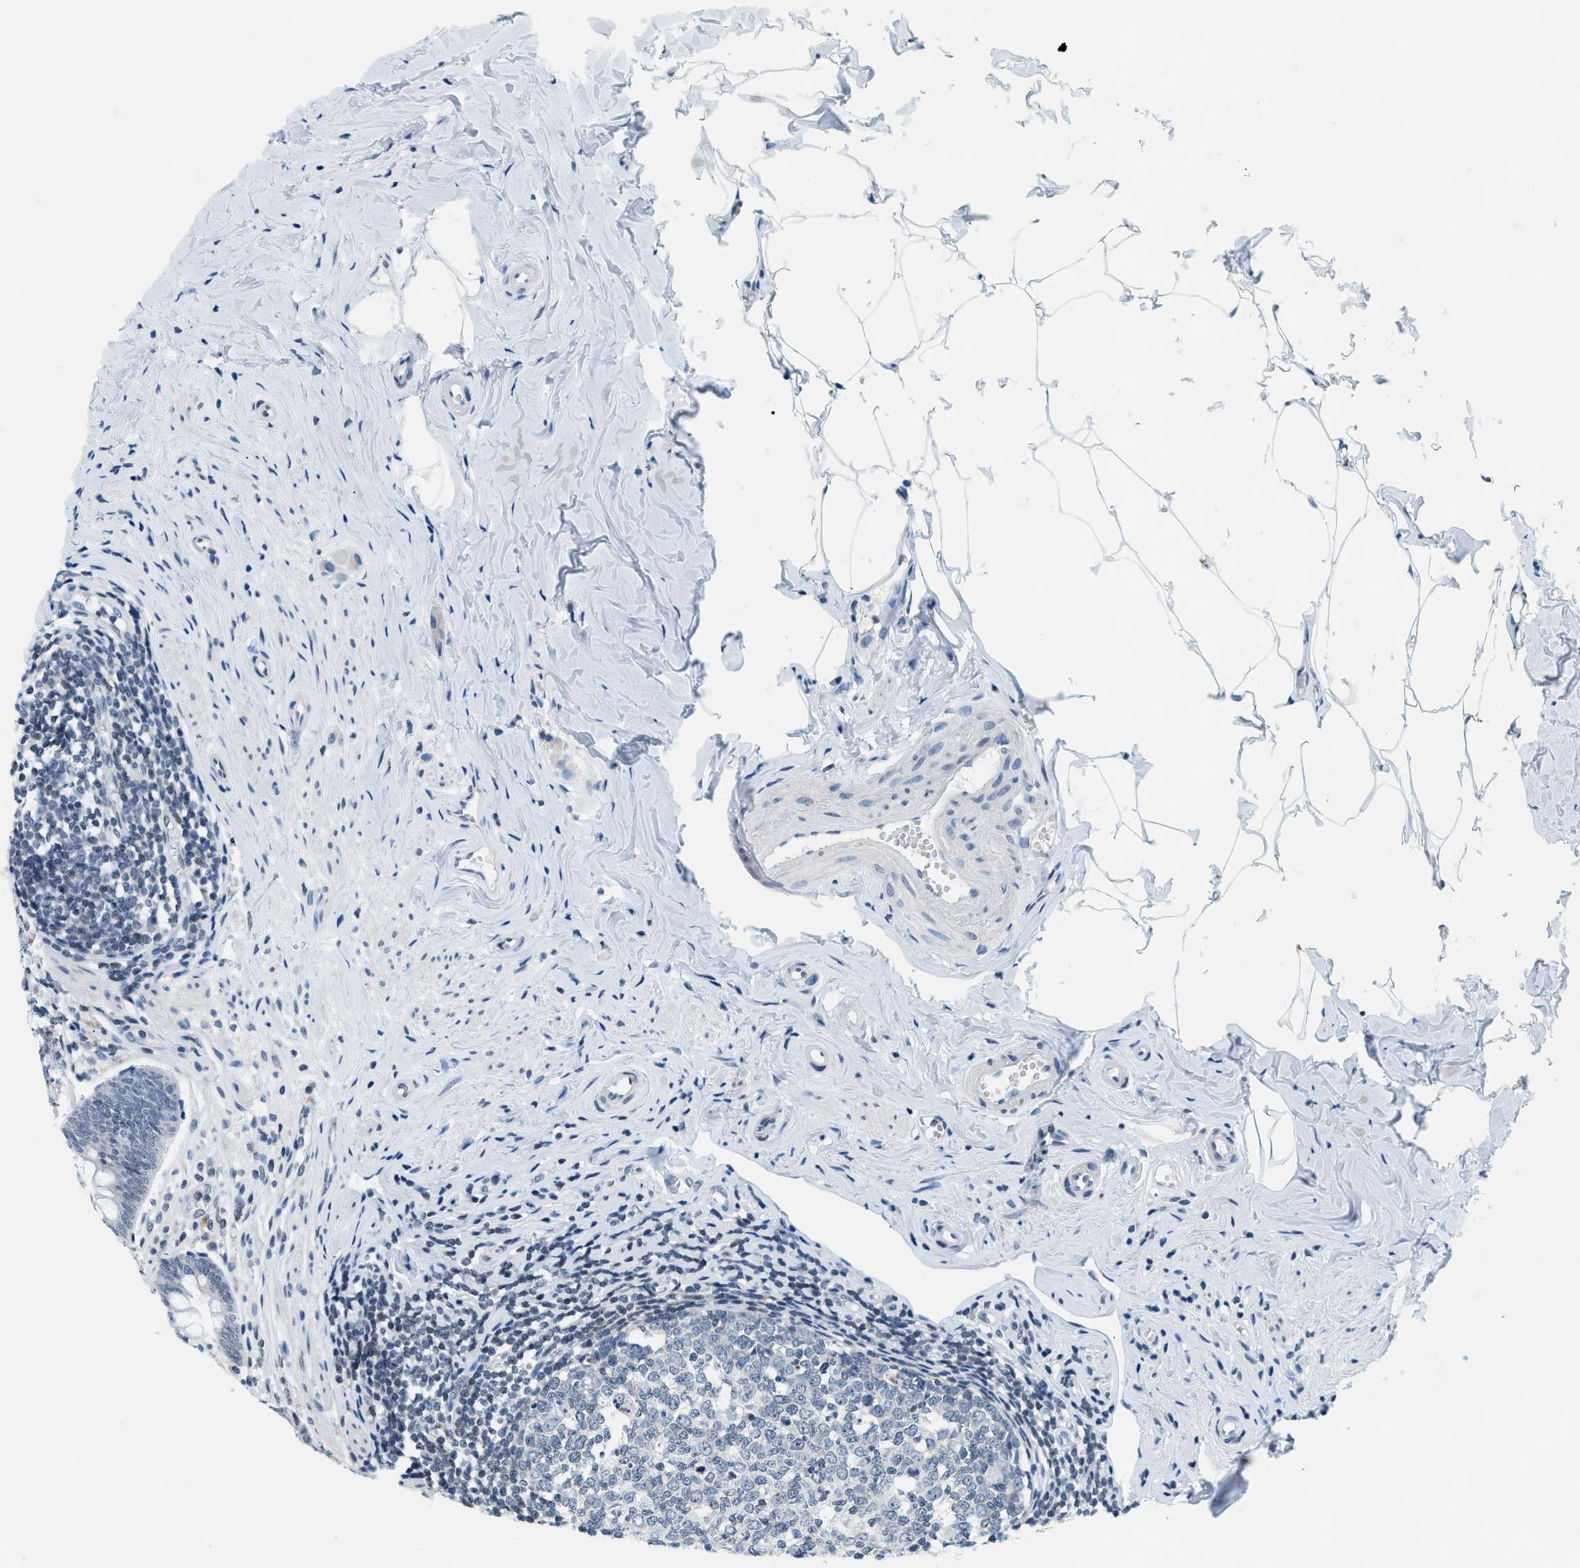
{"staining": {"intensity": "weak", "quantity": "<25%", "location": "nuclear"}, "tissue": "appendix", "cell_type": "Glandular cells", "image_type": "normal", "snomed": [{"axis": "morphology", "description": "Normal tissue, NOS"}, {"axis": "topography", "description": "Appendix"}], "caption": "This is an immunohistochemistry (IHC) histopathology image of unremarkable human appendix. There is no staining in glandular cells.", "gene": "UVRAG", "patient": {"sex": "male", "age": 56}}